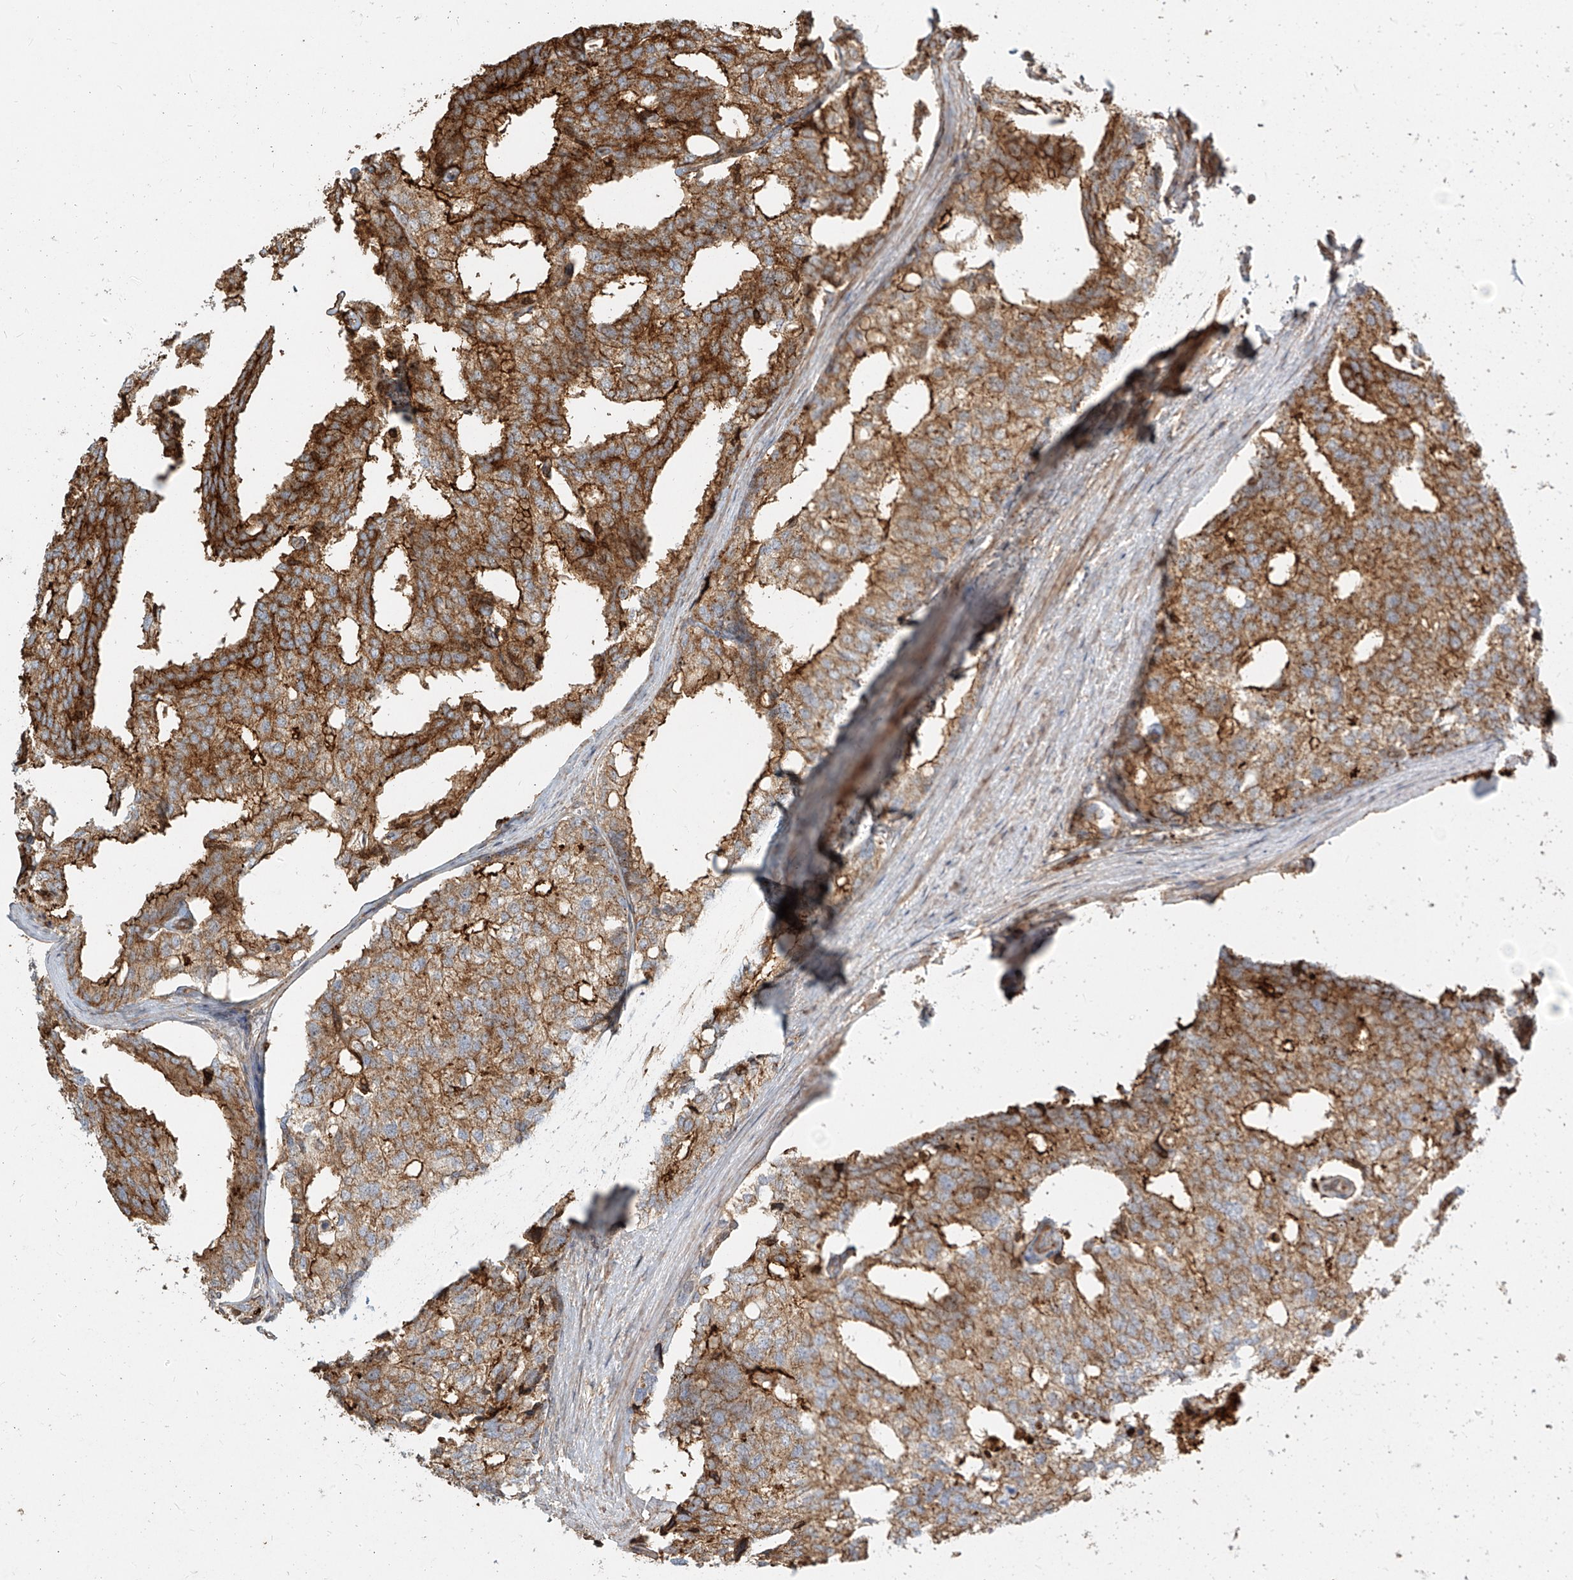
{"staining": {"intensity": "moderate", "quantity": ">75%", "location": "cytoplasmic/membranous"}, "tissue": "prostate cancer", "cell_type": "Tumor cells", "image_type": "cancer", "snomed": [{"axis": "morphology", "description": "Adenocarcinoma, High grade"}, {"axis": "topography", "description": "Prostate"}], "caption": "A brown stain labels moderate cytoplasmic/membranous positivity of a protein in prostate cancer tumor cells. The protein of interest is stained brown, and the nuclei are stained in blue (DAB (3,3'-diaminobenzidine) IHC with brightfield microscopy, high magnification).", "gene": "MTX2", "patient": {"sex": "male", "age": 50}}